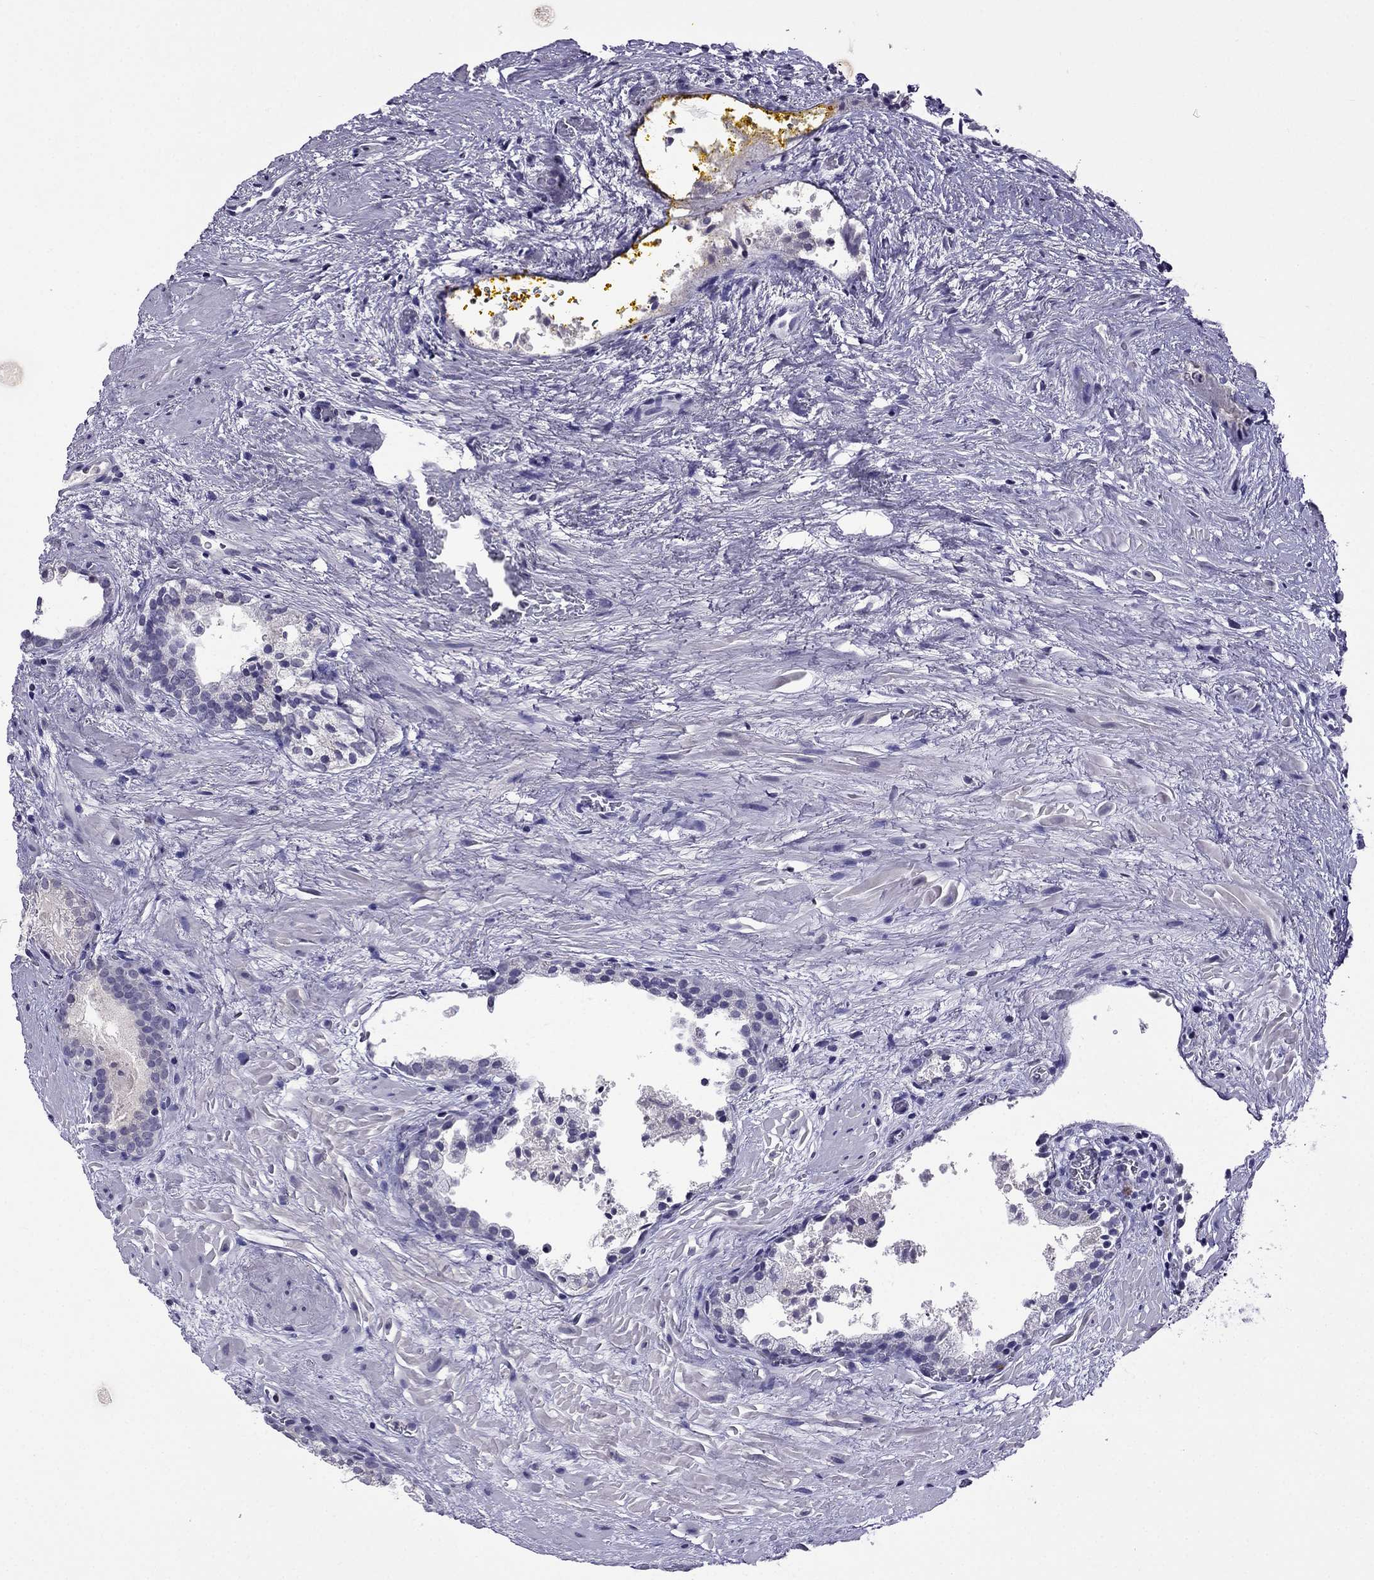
{"staining": {"intensity": "negative", "quantity": "none", "location": "none"}, "tissue": "prostate cancer", "cell_type": "Tumor cells", "image_type": "cancer", "snomed": [{"axis": "morphology", "description": "Adenocarcinoma, NOS"}, {"axis": "topography", "description": "Prostate"}], "caption": "Micrograph shows no protein positivity in tumor cells of prostate cancer (adenocarcinoma) tissue.", "gene": "SPTBN4", "patient": {"sex": "male", "age": 66}}